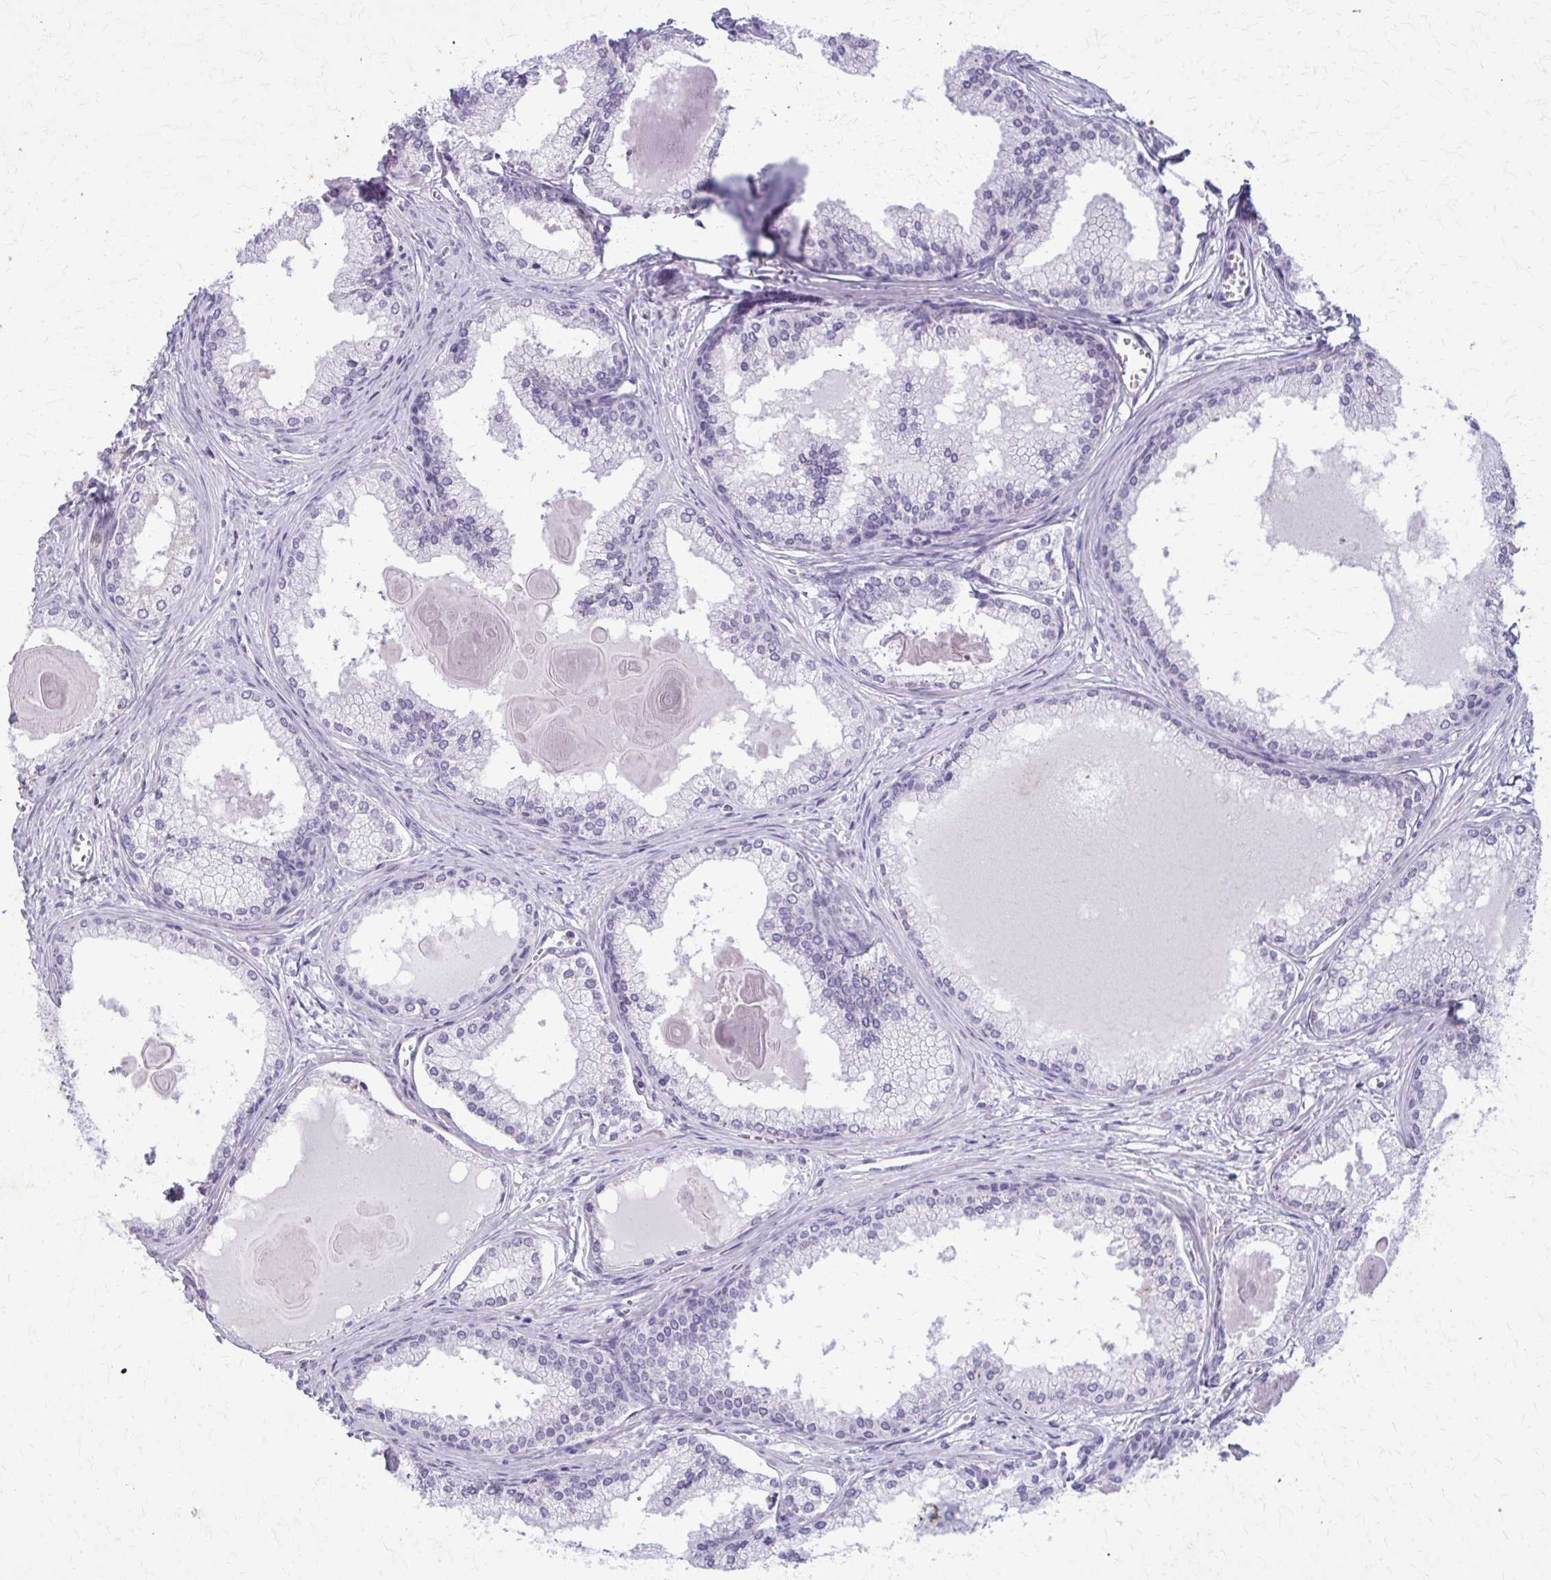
{"staining": {"intensity": "negative", "quantity": "none", "location": "none"}, "tissue": "prostate cancer", "cell_type": "Tumor cells", "image_type": "cancer", "snomed": [{"axis": "morphology", "description": "Adenocarcinoma, High grade"}, {"axis": "topography", "description": "Prostate"}], "caption": "Prostate cancer stained for a protein using immunohistochemistry (IHC) demonstrates no expression tumor cells.", "gene": "CARD9", "patient": {"sex": "male", "age": 68}}